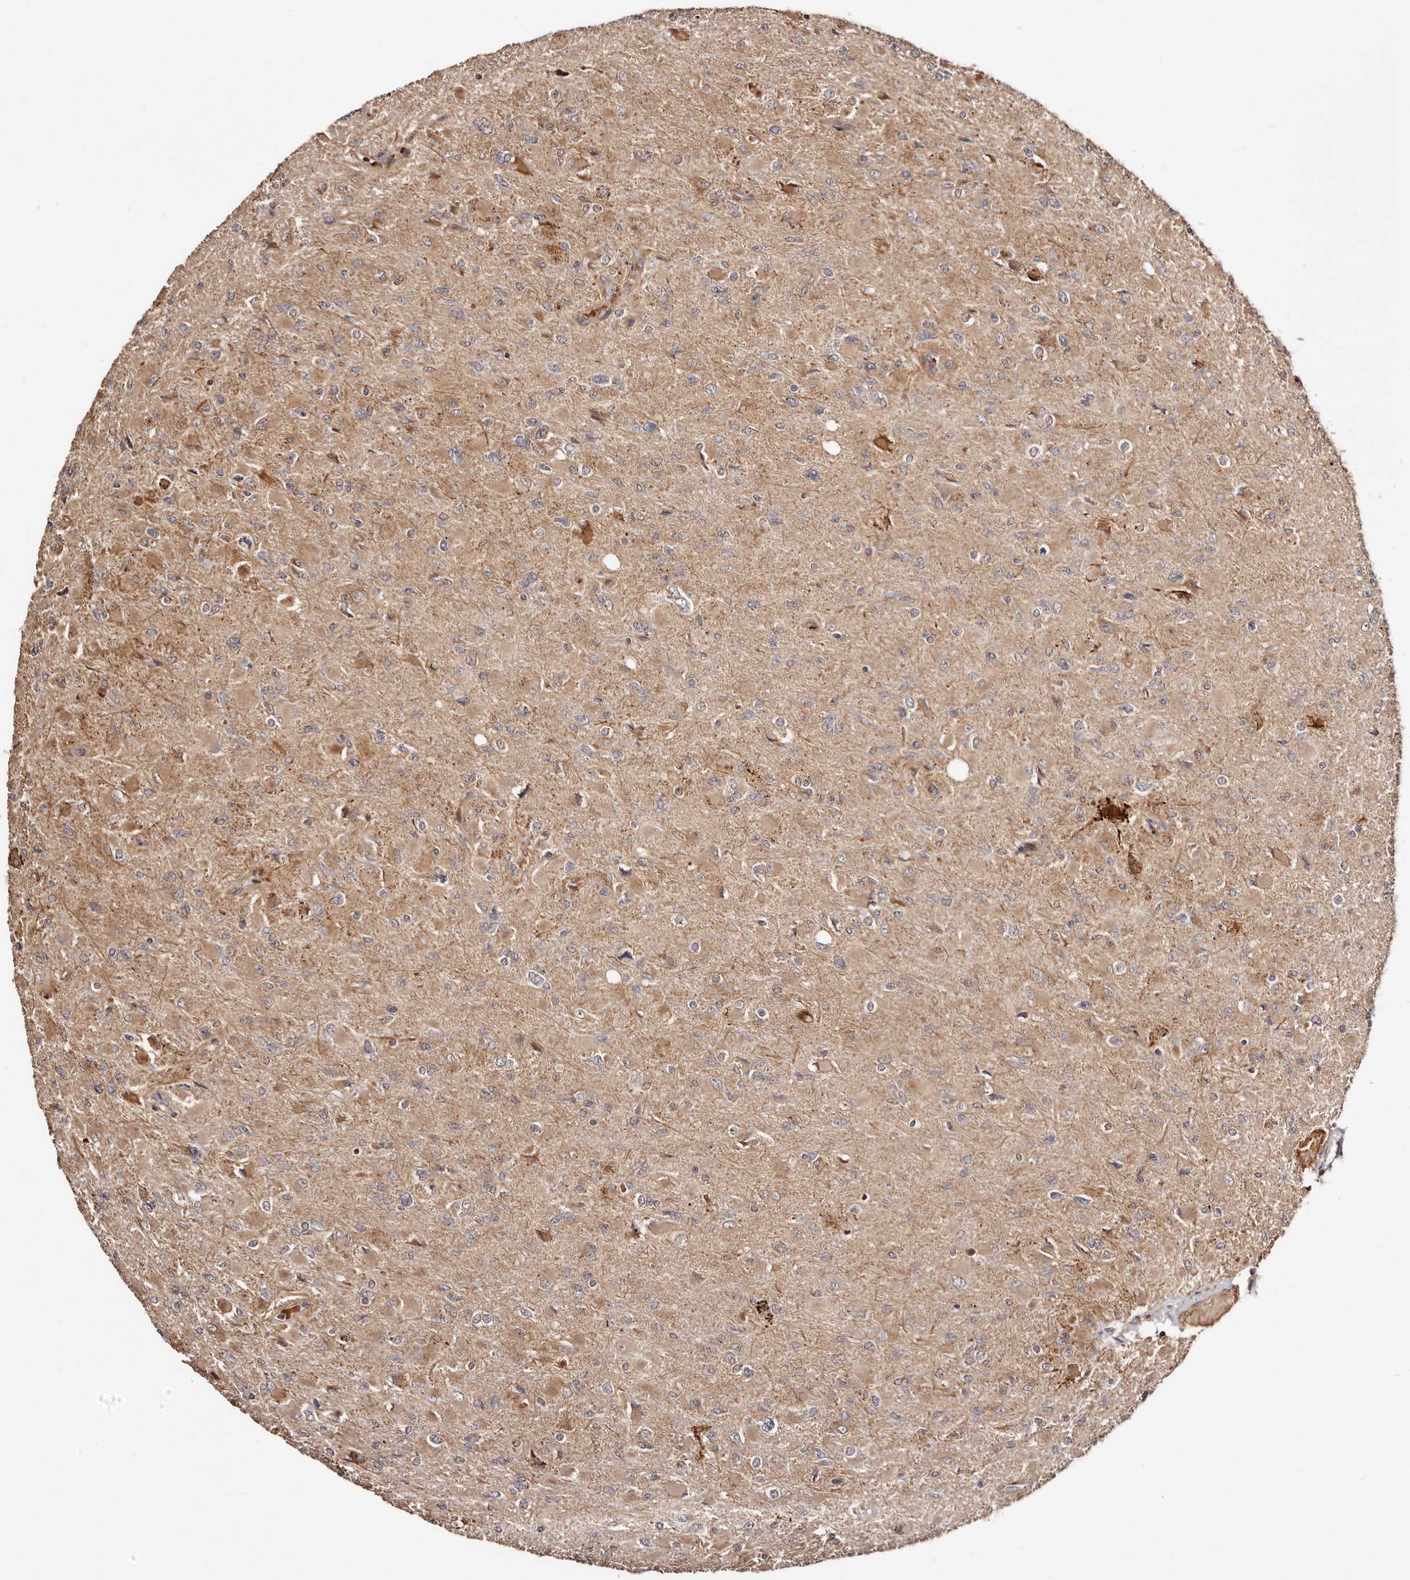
{"staining": {"intensity": "weak", "quantity": "25%-75%", "location": "cytoplasmic/membranous"}, "tissue": "glioma", "cell_type": "Tumor cells", "image_type": "cancer", "snomed": [{"axis": "morphology", "description": "Glioma, malignant, High grade"}, {"axis": "topography", "description": "Cerebral cortex"}], "caption": "Malignant high-grade glioma stained with immunohistochemistry (IHC) demonstrates weak cytoplasmic/membranous staining in approximately 25%-75% of tumor cells. (brown staining indicates protein expression, while blue staining denotes nuclei).", "gene": "PTPN22", "patient": {"sex": "female", "age": 36}}